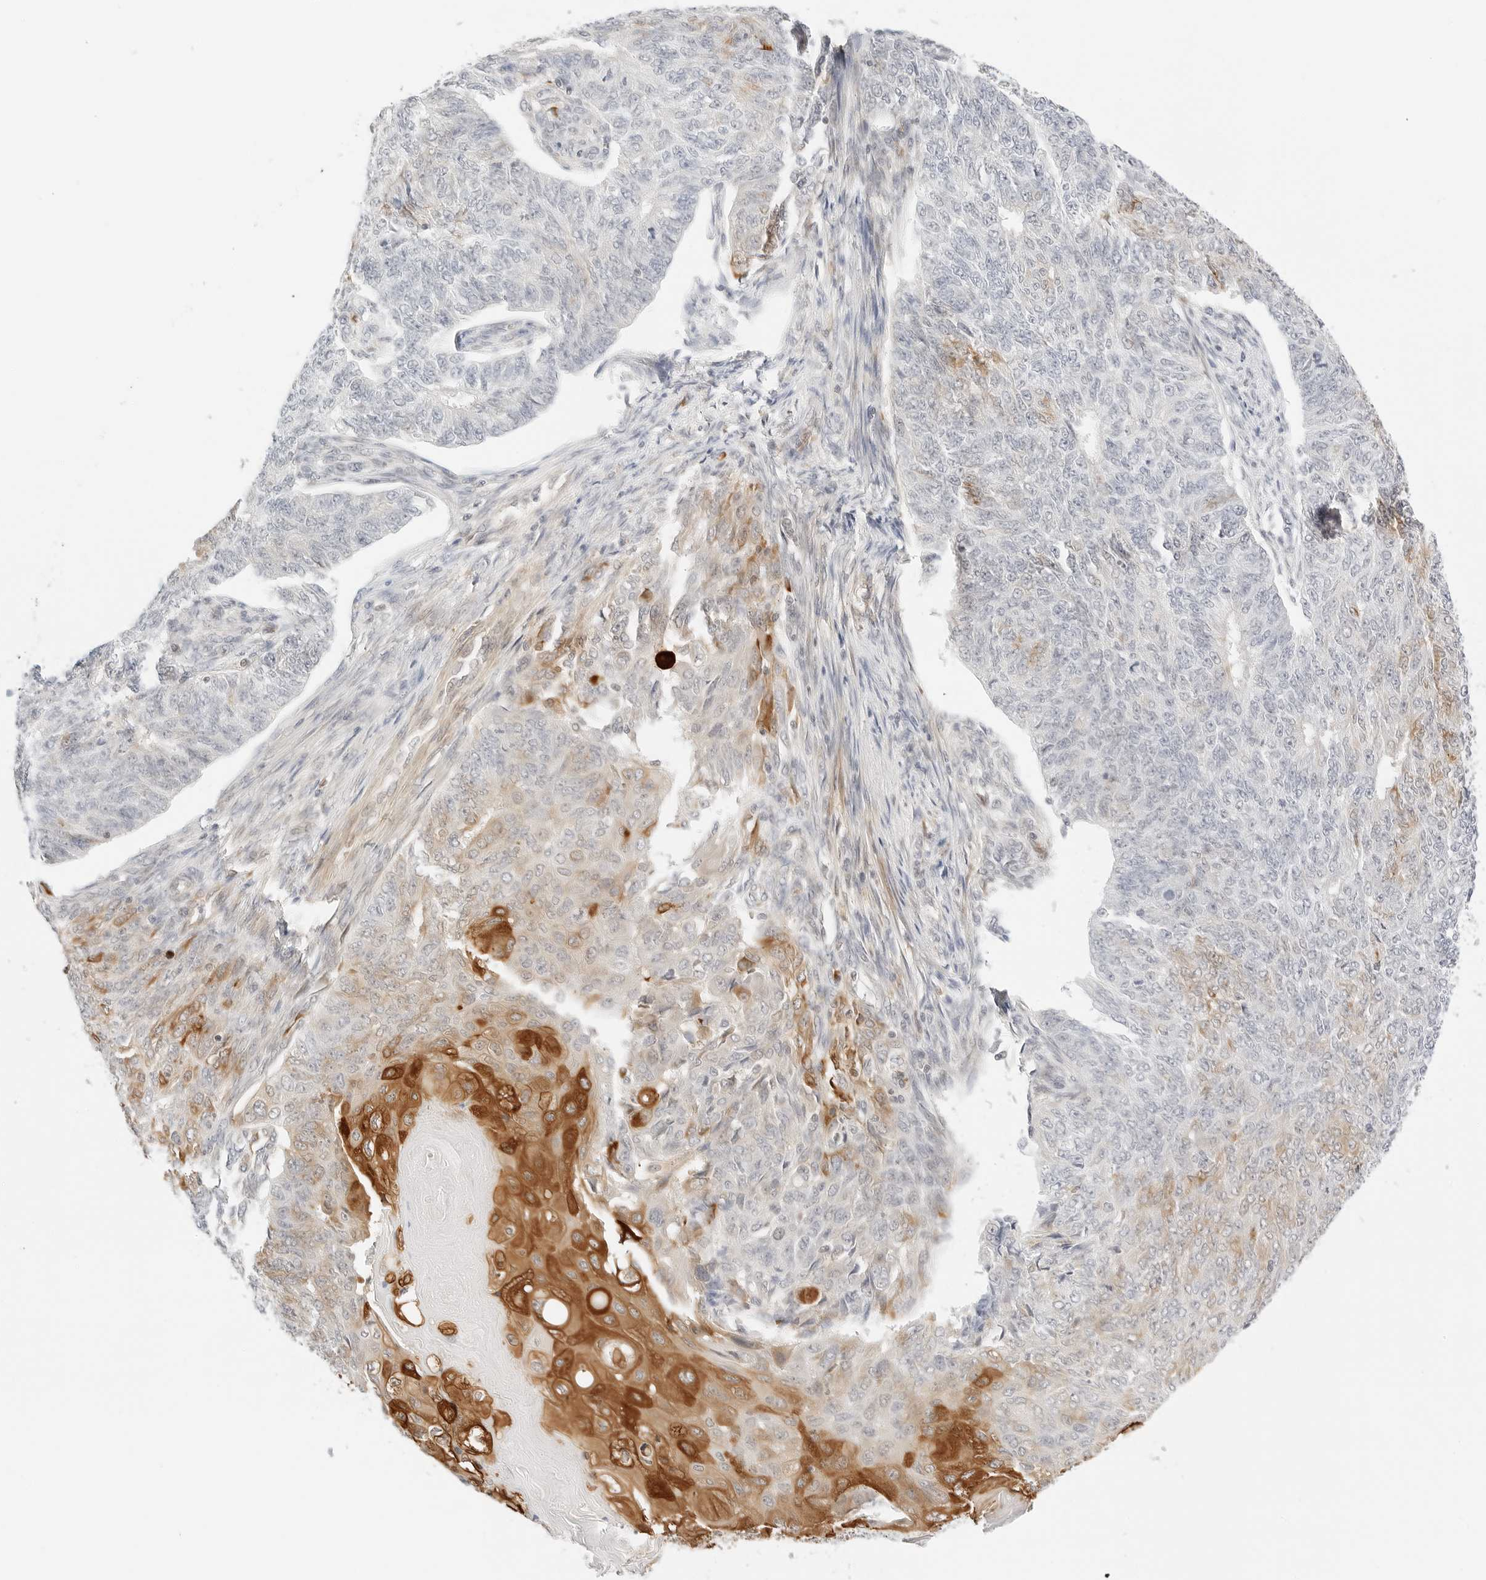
{"staining": {"intensity": "strong", "quantity": "<25%", "location": "cytoplasmic/membranous,nuclear"}, "tissue": "endometrial cancer", "cell_type": "Tumor cells", "image_type": "cancer", "snomed": [{"axis": "morphology", "description": "Adenocarcinoma, NOS"}, {"axis": "topography", "description": "Endometrium"}], "caption": "An IHC micrograph of tumor tissue is shown. Protein staining in brown labels strong cytoplasmic/membranous and nuclear positivity in endometrial adenocarcinoma within tumor cells. The staining was performed using DAB (3,3'-diaminobenzidine) to visualize the protein expression in brown, while the nuclei were stained in blue with hematoxylin (Magnification: 20x).", "gene": "TEKT2", "patient": {"sex": "female", "age": 32}}